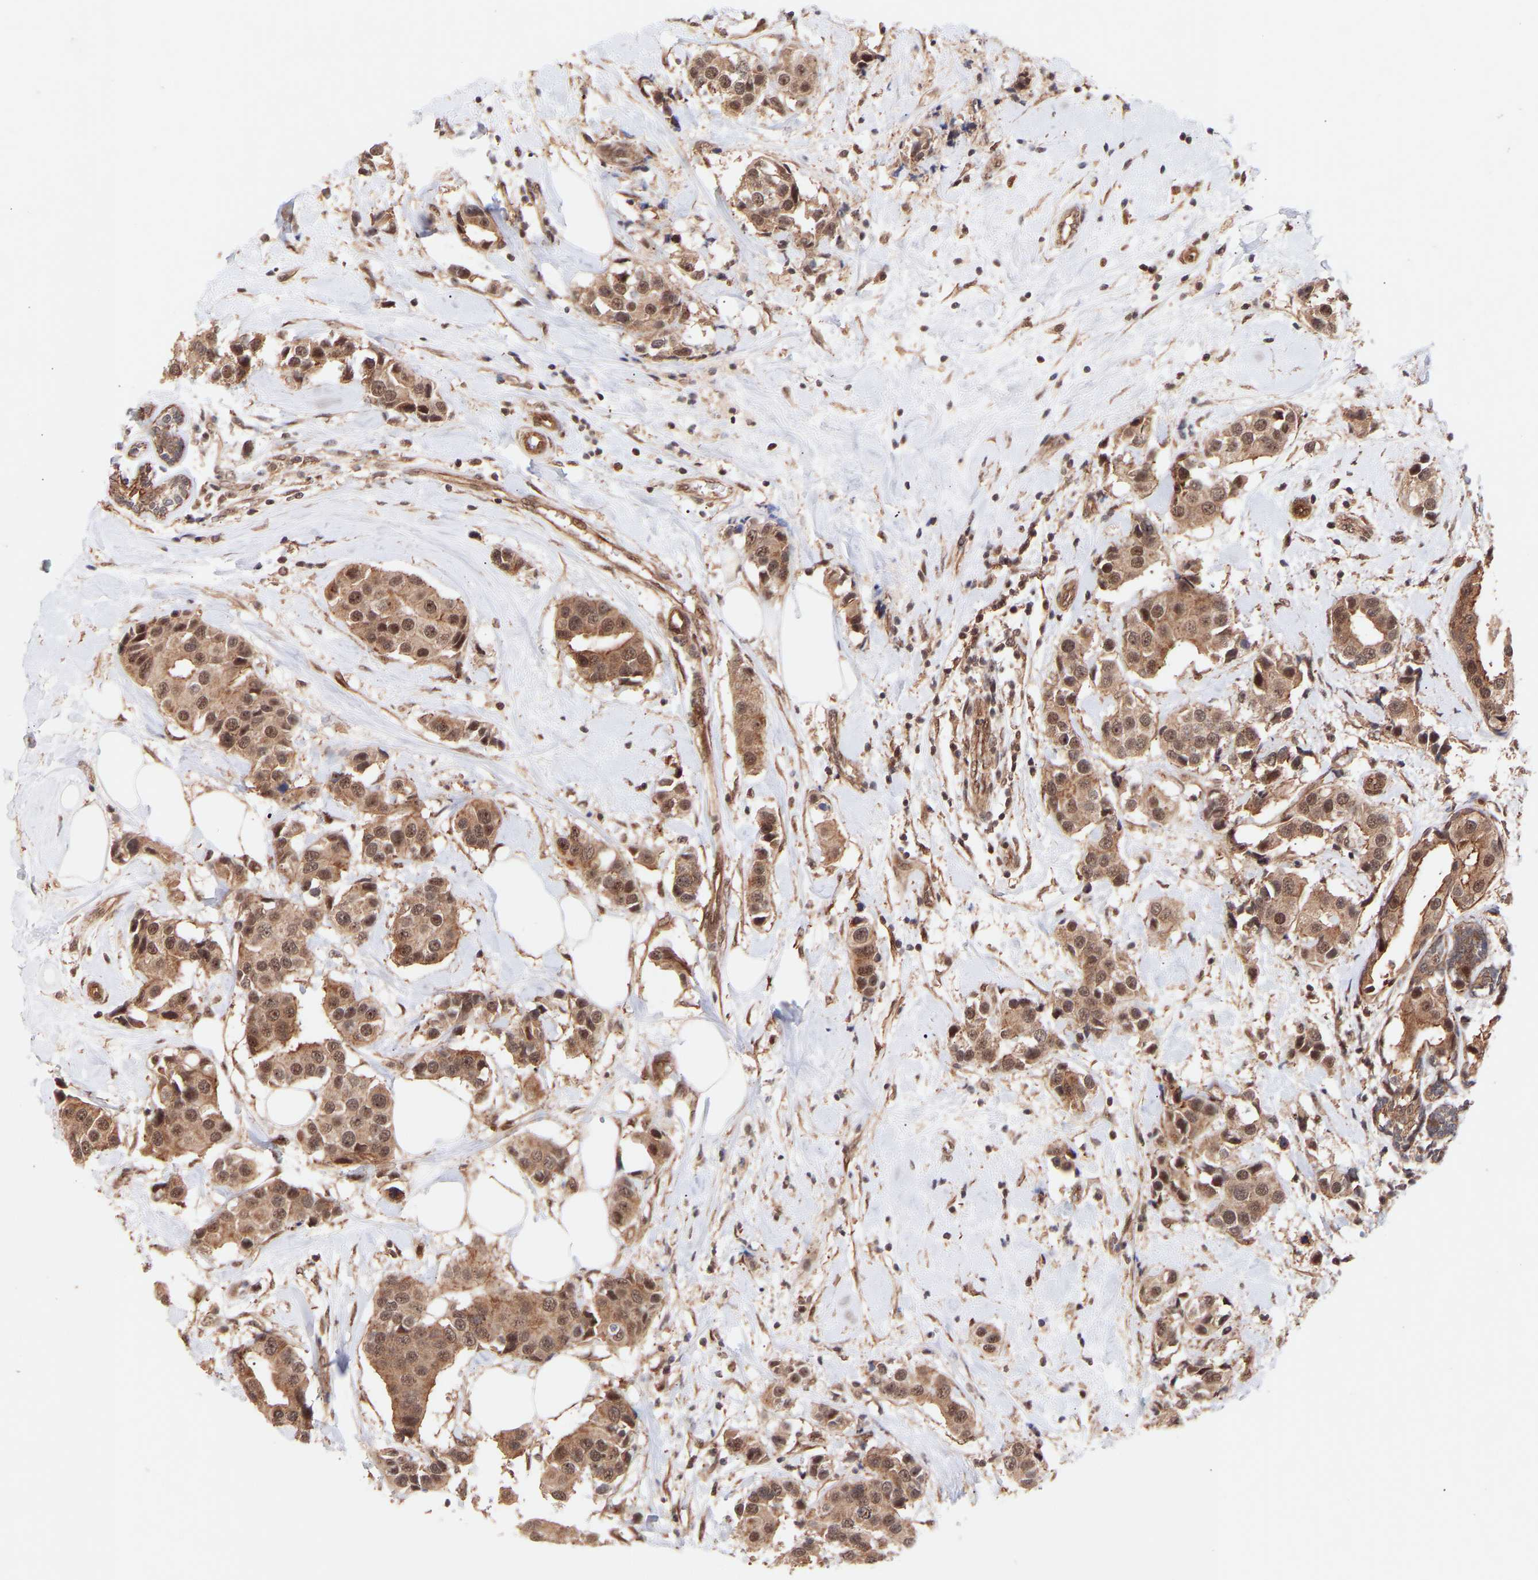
{"staining": {"intensity": "moderate", "quantity": ">75%", "location": "cytoplasmic/membranous,nuclear"}, "tissue": "breast cancer", "cell_type": "Tumor cells", "image_type": "cancer", "snomed": [{"axis": "morphology", "description": "Normal tissue, NOS"}, {"axis": "morphology", "description": "Duct carcinoma"}, {"axis": "topography", "description": "Breast"}], "caption": "Protein staining of breast invasive ductal carcinoma tissue demonstrates moderate cytoplasmic/membranous and nuclear expression in approximately >75% of tumor cells.", "gene": "PDLIM5", "patient": {"sex": "female", "age": 39}}